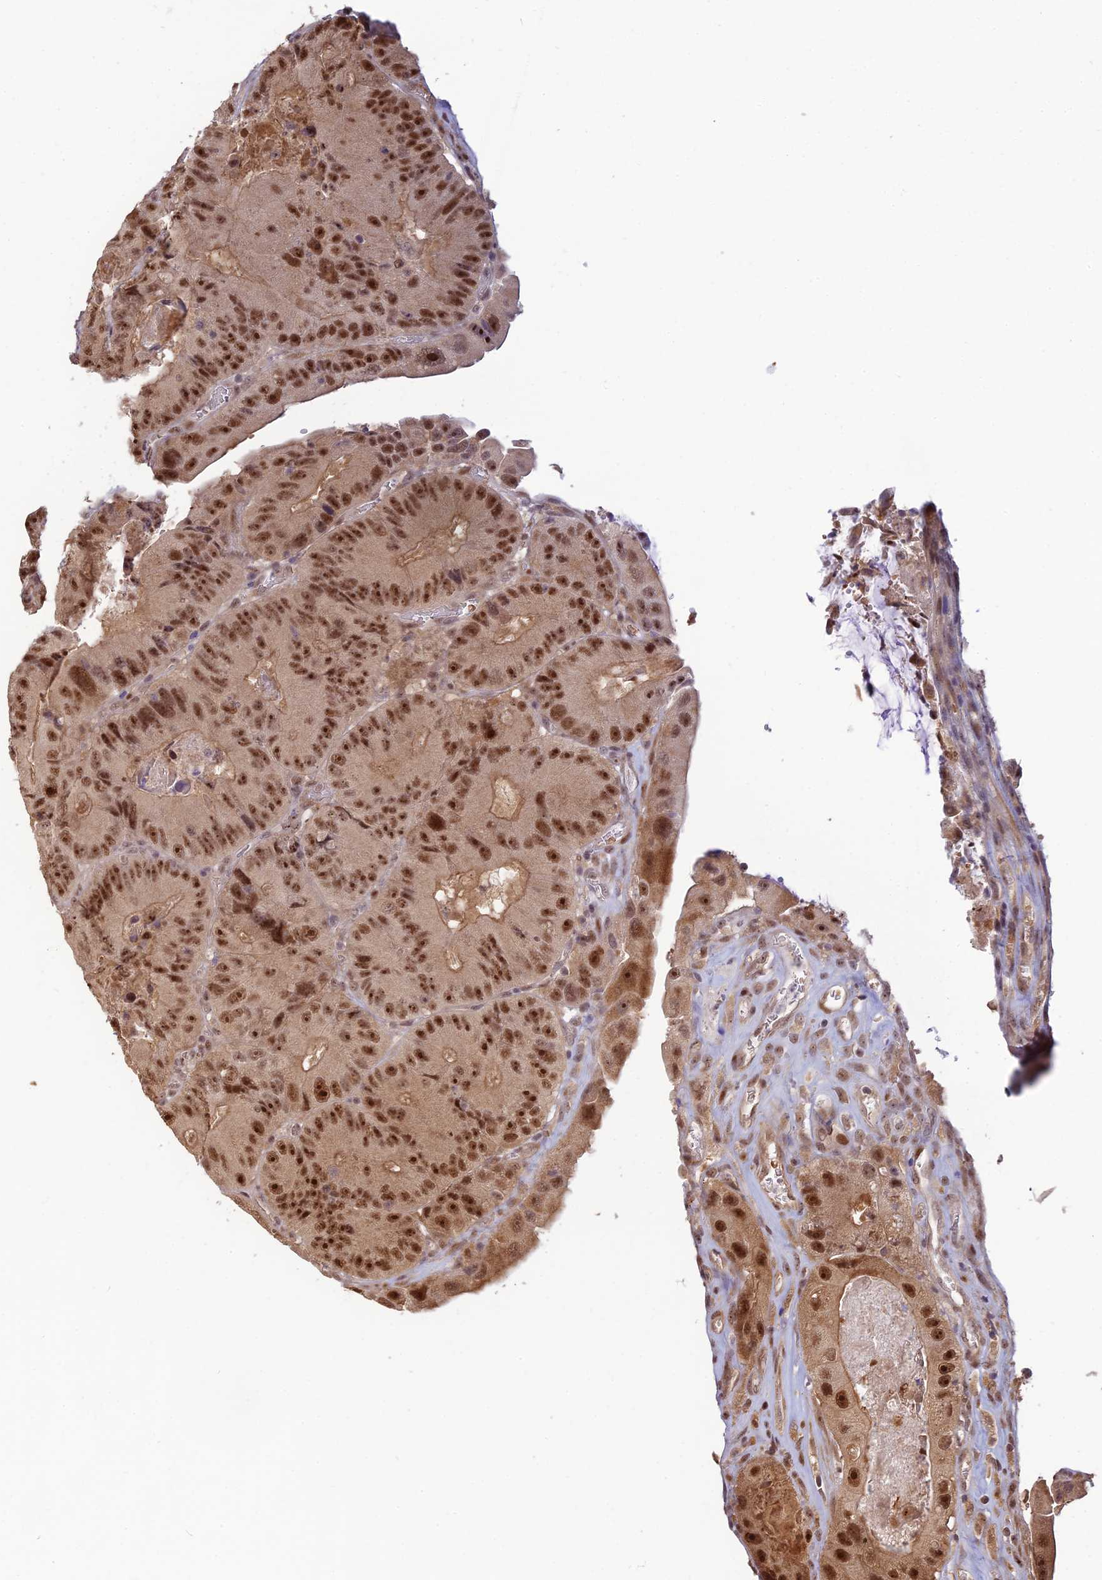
{"staining": {"intensity": "moderate", "quantity": ">75%", "location": "nuclear"}, "tissue": "colorectal cancer", "cell_type": "Tumor cells", "image_type": "cancer", "snomed": [{"axis": "morphology", "description": "Adenocarcinoma, NOS"}, {"axis": "topography", "description": "Colon"}], "caption": "Tumor cells exhibit medium levels of moderate nuclear expression in about >75% of cells in human colorectal cancer.", "gene": "ASPDH", "patient": {"sex": "female", "age": 86}}